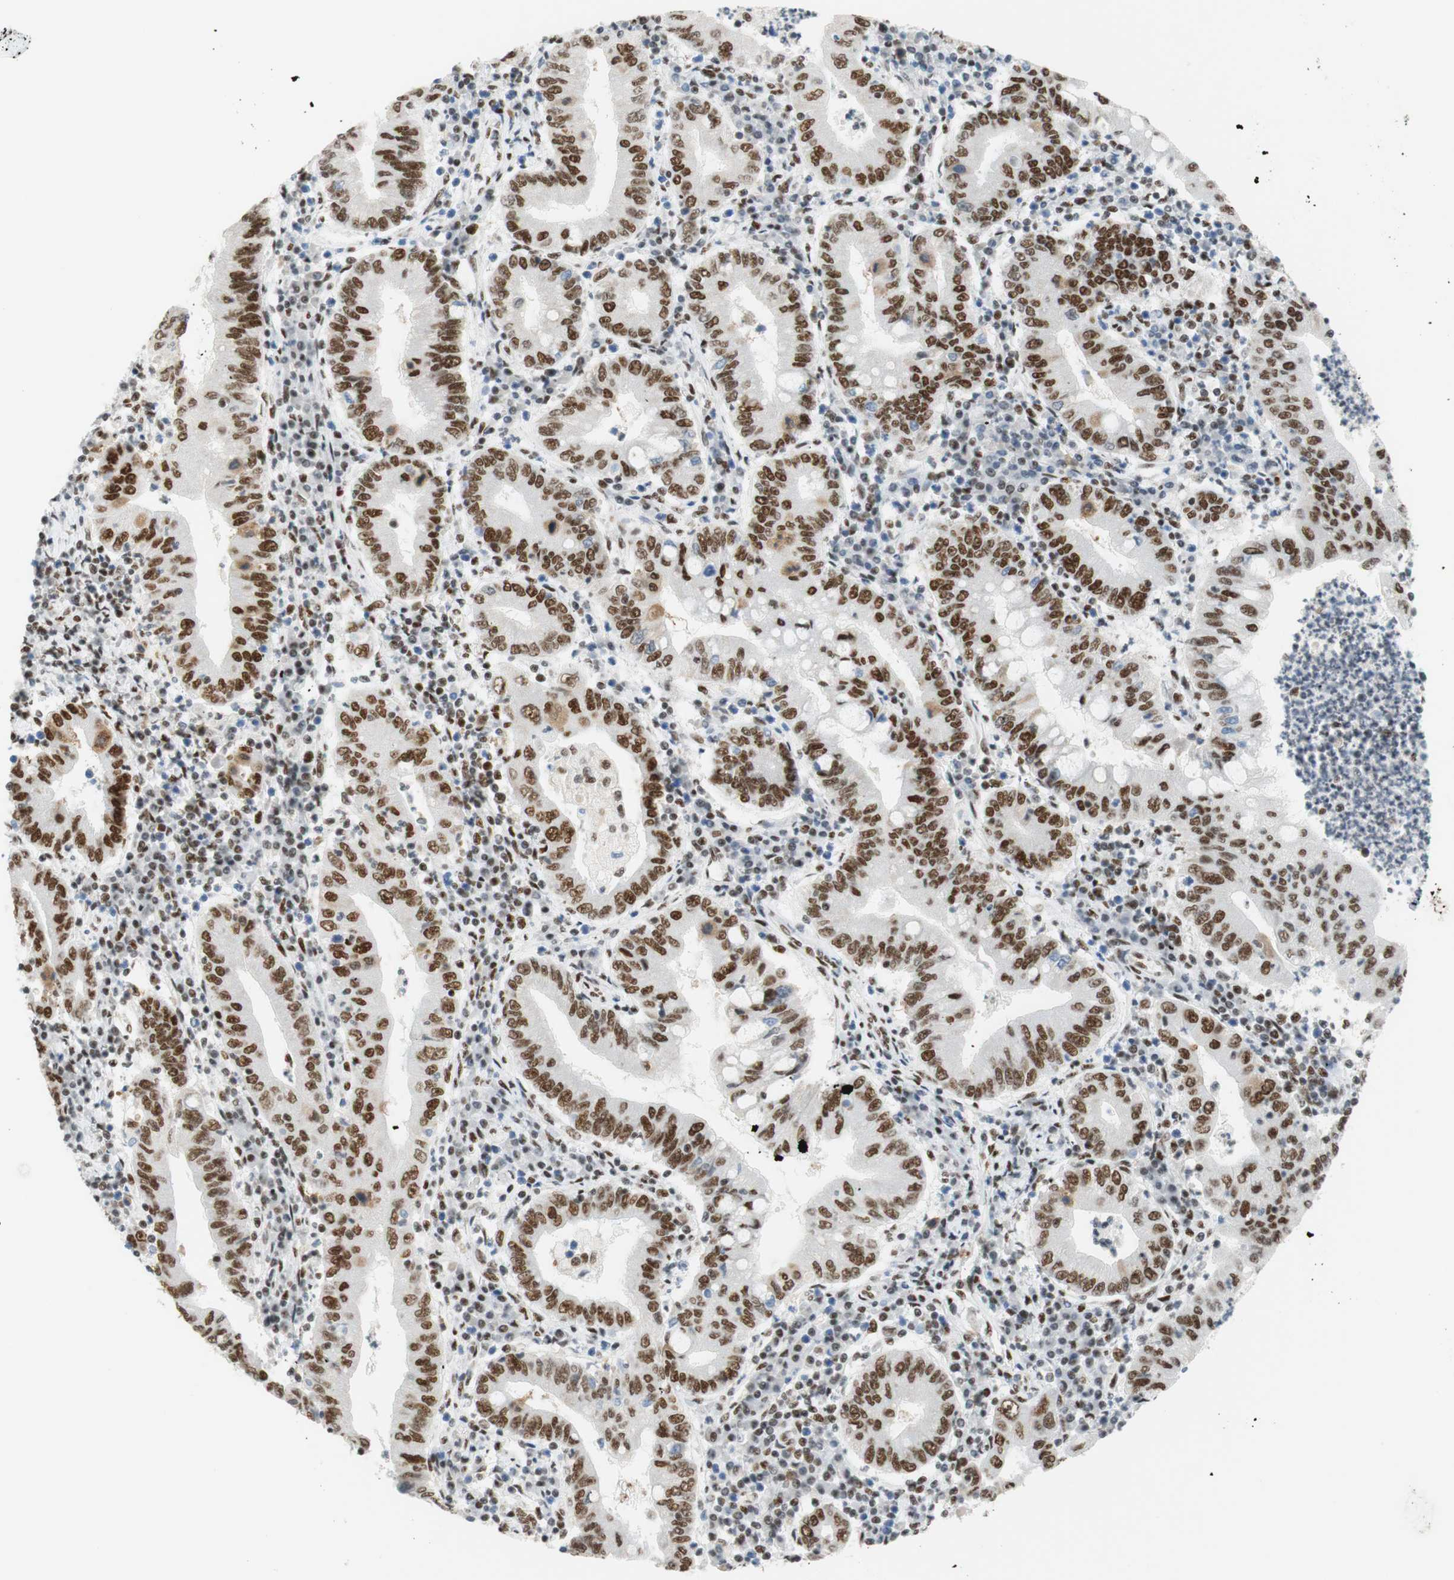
{"staining": {"intensity": "strong", "quantity": ">75%", "location": "nuclear"}, "tissue": "stomach cancer", "cell_type": "Tumor cells", "image_type": "cancer", "snomed": [{"axis": "morphology", "description": "Normal tissue, NOS"}, {"axis": "morphology", "description": "Adenocarcinoma, NOS"}, {"axis": "topography", "description": "Esophagus"}, {"axis": "topography", "description": "Stomach, upper"}, {"axis": "topography", "description": "Peripheral nerve tissue"}], "caption": "This micrograph shows stomach cancer (adenocarcinoma) stained with immunohistochemistry (IHC) to label a protein in brown. The nuclear of tumor cells show strong positivity for the protein. Nuclei are counter-stained blue.", "gene": "RNF20", "patient": {"sex": "male", "age": 62}}